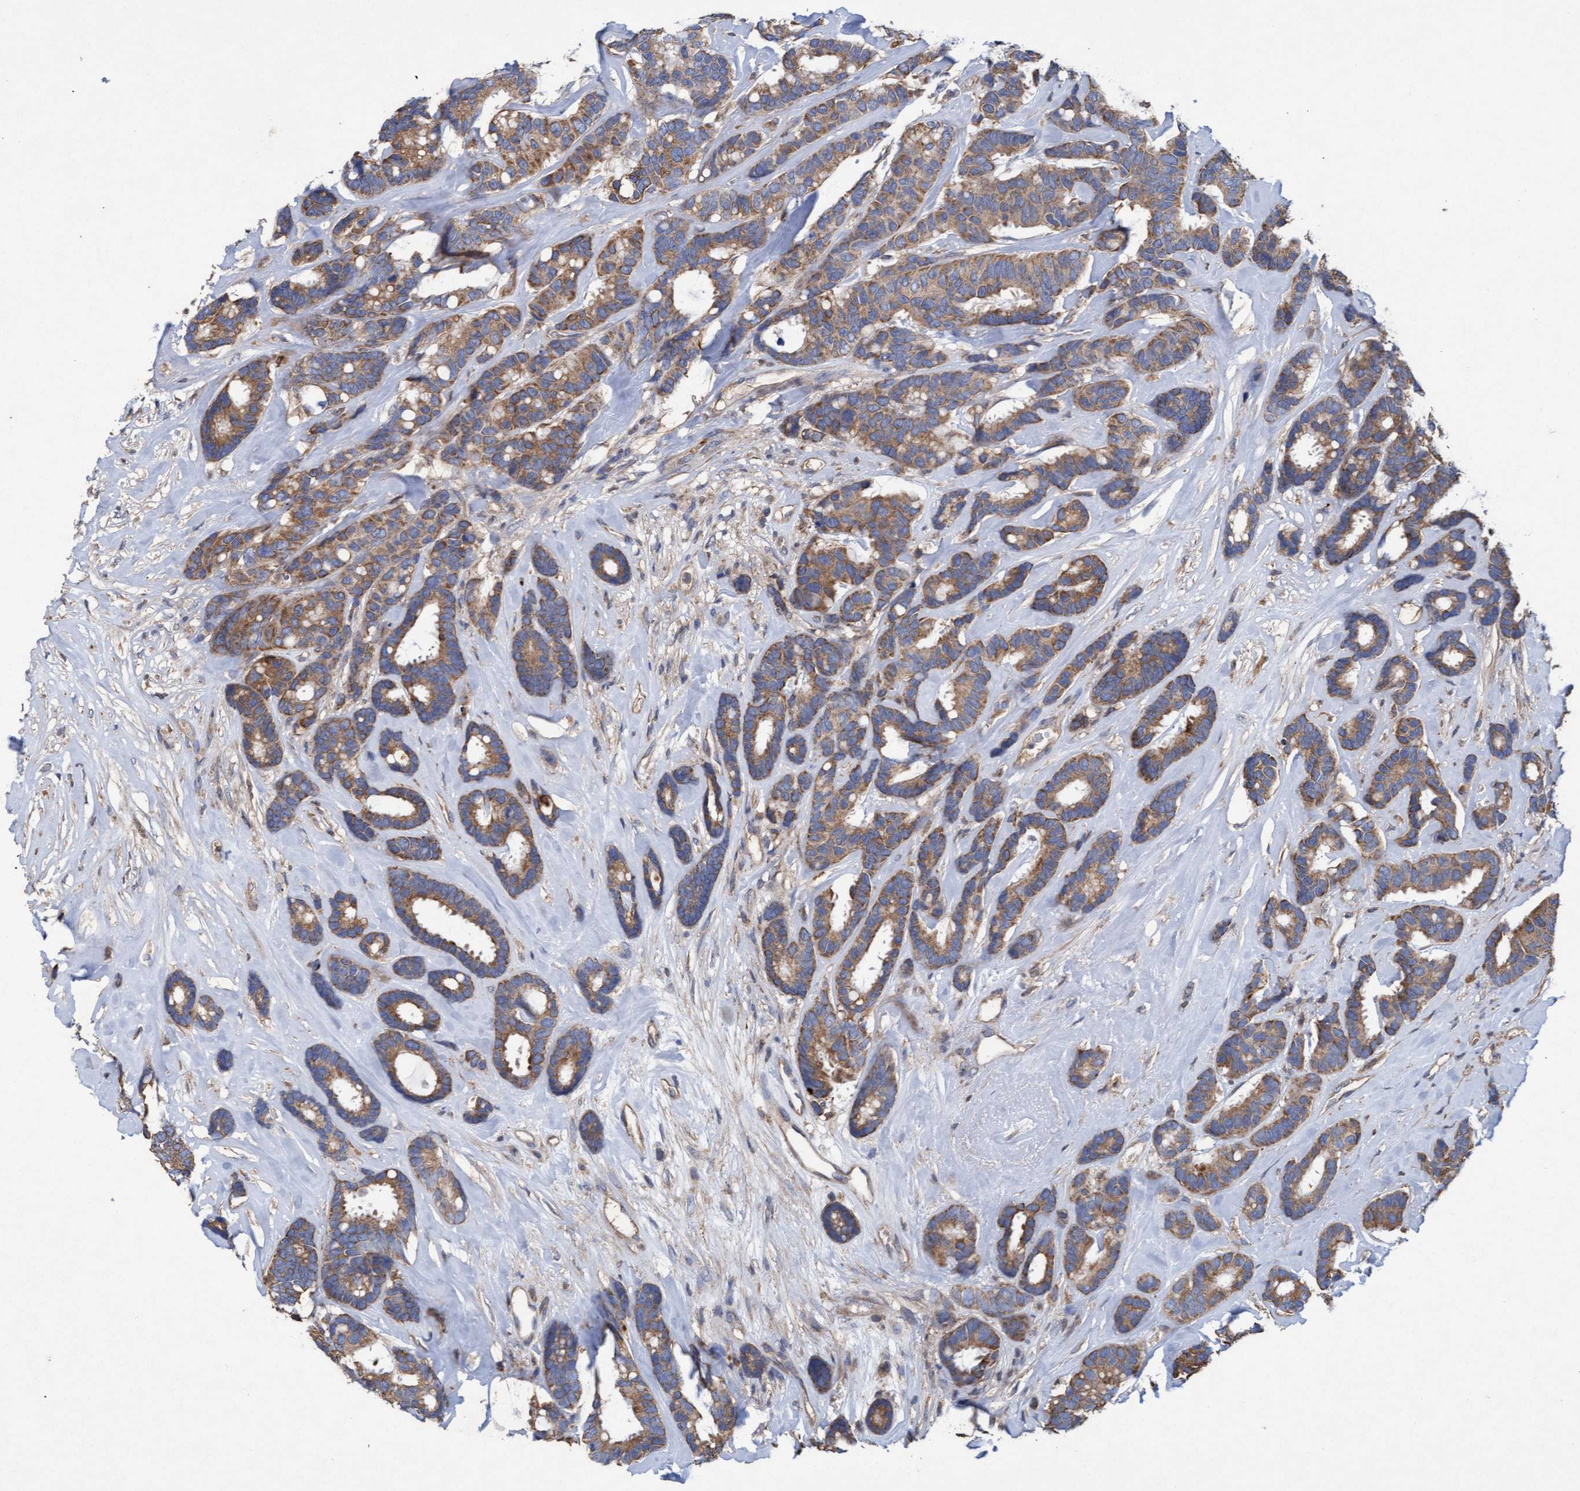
{"staining": {"intensity": "moderate", "quantity": ">75%", "location": "cytoplasmic/membranous"}, "tissue": "breast cancer", "cell_type": "Tumor cells", "image_type": "cancer", "snomed": [{"axis": "morphology", "description": "Duct carcinoma"}, {"axis": "topography", "description": "Breast"}], "caption": "Protein expression analysis of human invasive ductal carcinoma (breast) reveals moderate cytoplasmic/membranous staining in approximately >75% of tumor cells.", "gene": "MRPL38", "patient": {"sex": "female", "age": 87}}